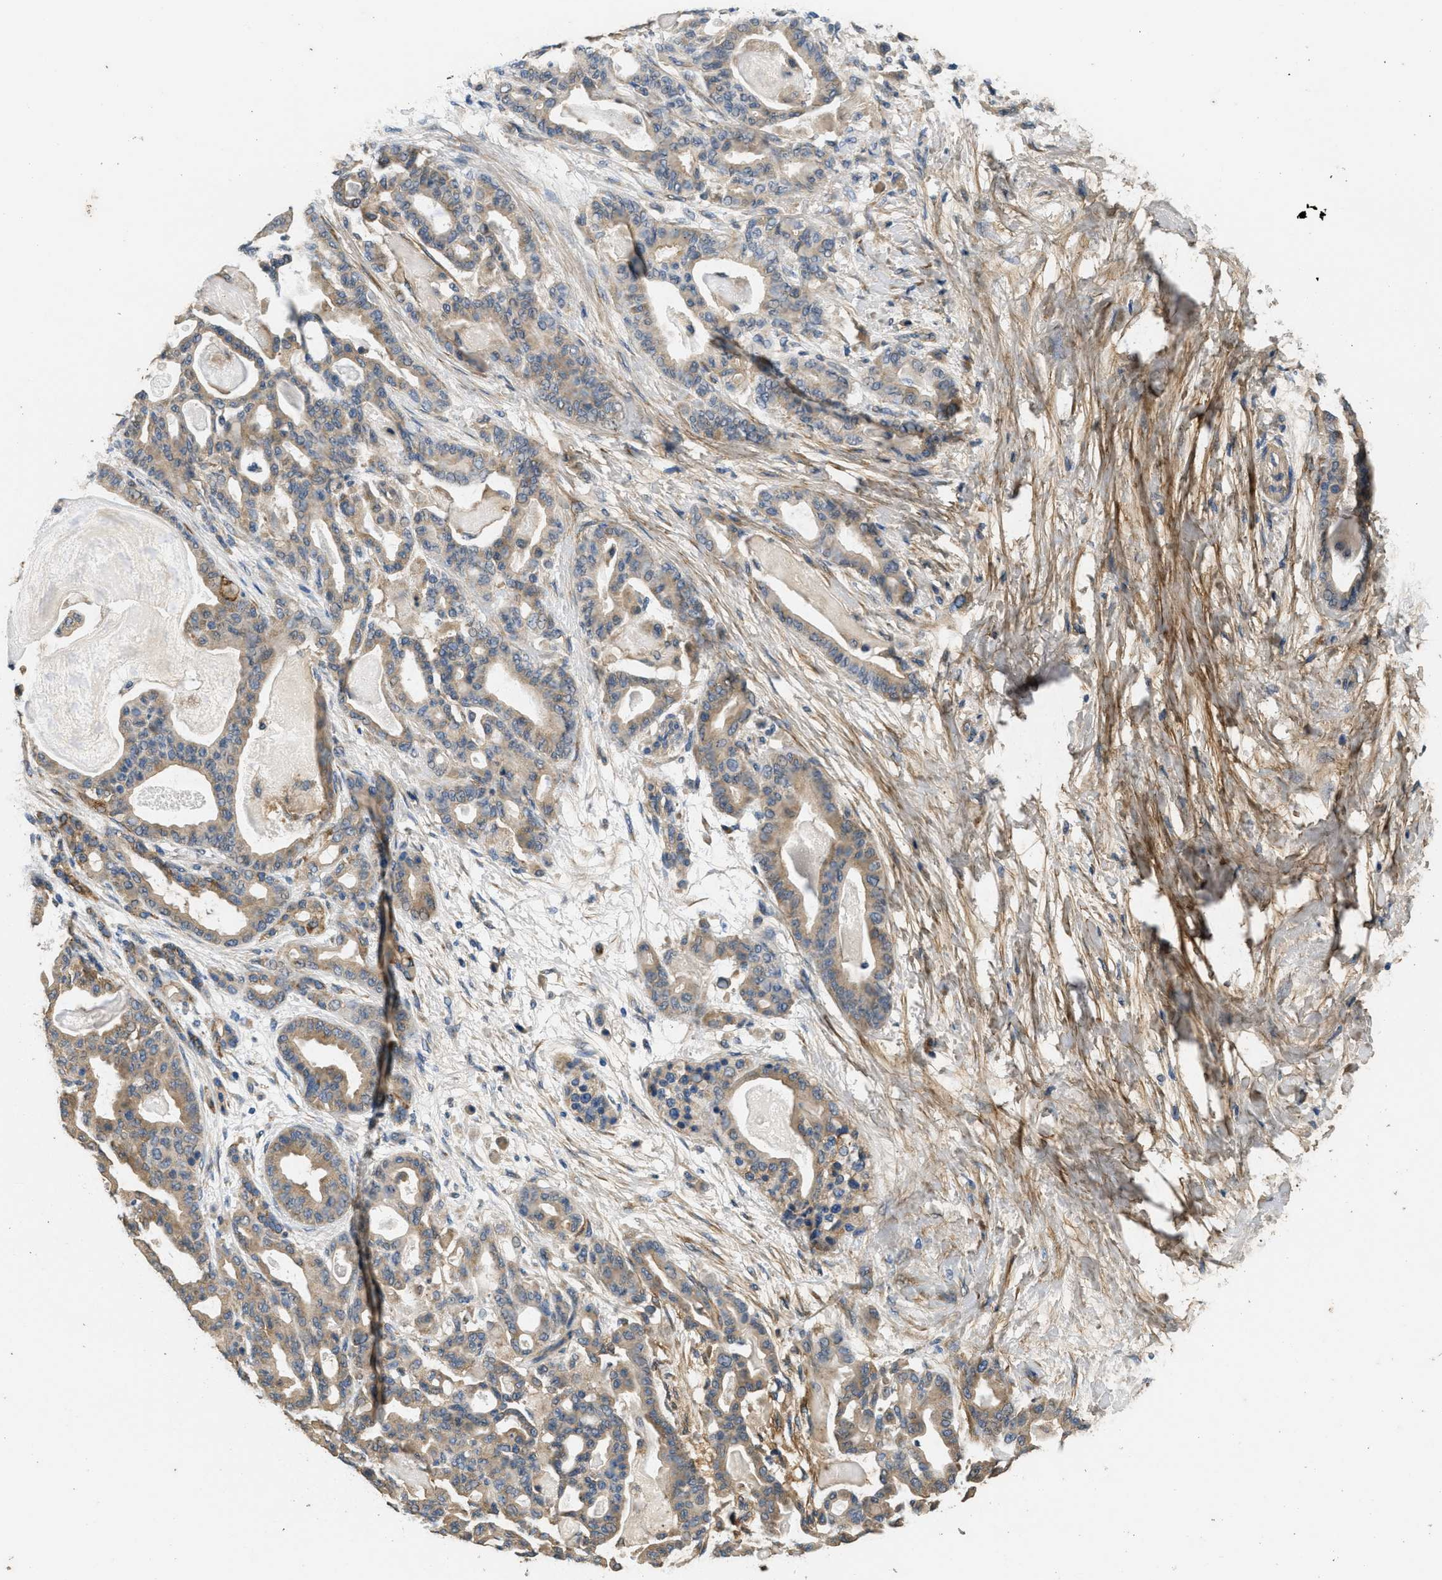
{"staining": {"intensity": "moderate", "quantity": ">75%", "location": "cytoplasmic/membranous"}, "tissue": "pancreatic cancer", "cell_type": "Tumor cells", "image_type": "cancer", "snomed": [{"axis": "morphology", "description": "Adenocarcinoma, NOS"}, {"axis": "topography", "description": "Pancreas"}], "caption": "Moderate cytoplasmic/membranous protein expression is seen in approximately >75% of tumor cells in pancreatic cancer (adenocarcinoma).", "gene": "THBS2", "patient": {"sex": "male", "age": 63}}